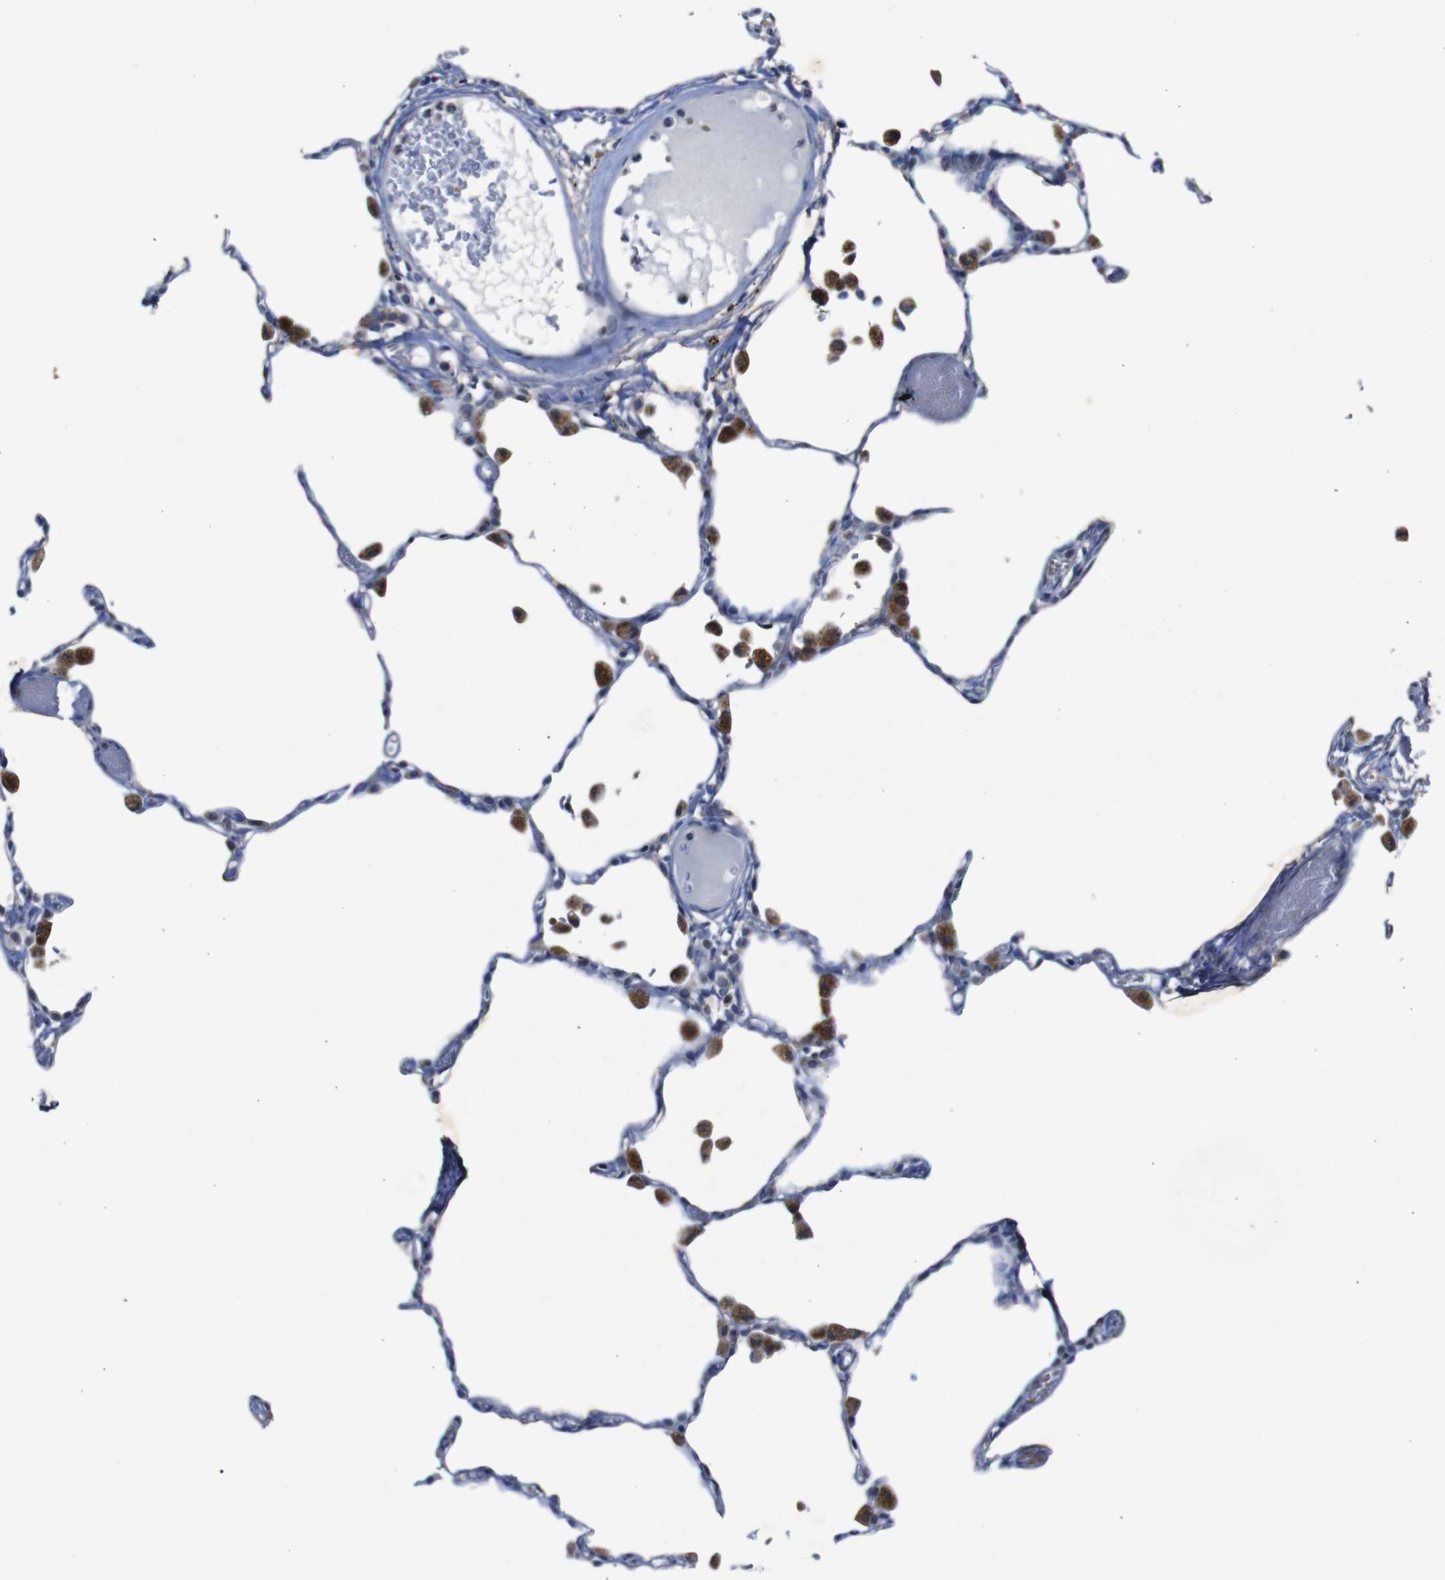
{"staining": {"intensity": "moderate", "quantity": "25%-75%", "location": "cytoplasmic/membranous"}, "tissue": "lung", "cell_type": "Alveolar cells", "image_type": "normal", "snomed": [{"axis": "morphology", "description": "Normal tissue, NOS"}, {"axis": "topography", "description": "Lung"}], "caption": "Moderate cytoplasmic/membranous staining for a protein is identified in about 25%-75% of alveolar cells of normal lung using IHC.", "gene": "CHST10", "patient": {"sex": "female", "age": 49}}